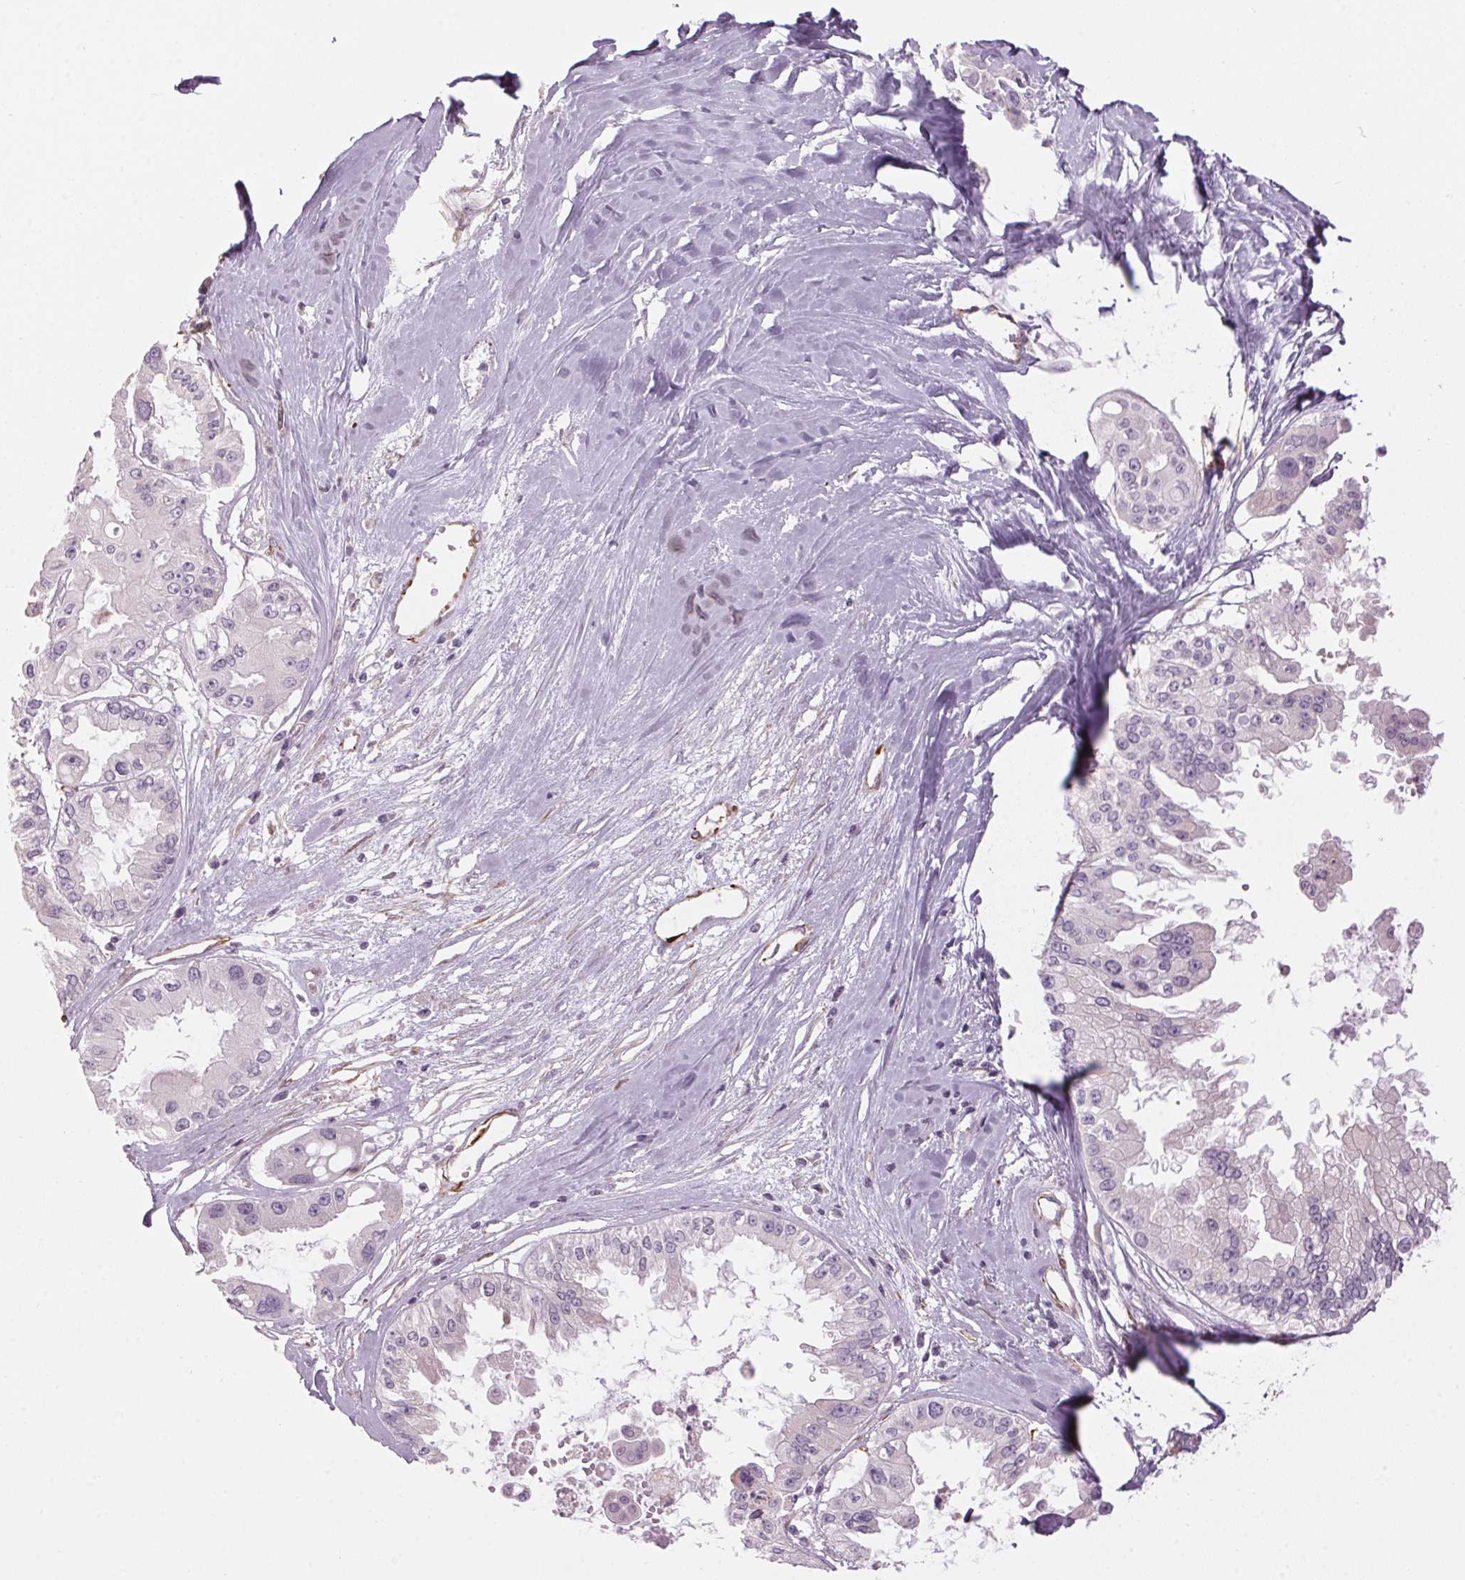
{"staining": {"intensity": "negative", "quantity": "none", "location": "none"}, "tissue": "ovarian cancer", "cell_type": "Tumor cells", "image_type": "cancer", "snomed": [{"axis": "morphology", "description": "Cystadenocarcinoma, serous, NOS"}, {"axis": "topography", "description": "Ovary"}], "caption": "IHC of serous cystadenocarcinoma (ovarian) shows no staining in tumor cells. (Stains: DAB immunohistochemistry with hematoxylin counter stain, Microscopy: brightfield microscopy at high magnification).", "gene": "CLPS", "patient": {"sex": "female", "age": 56}}